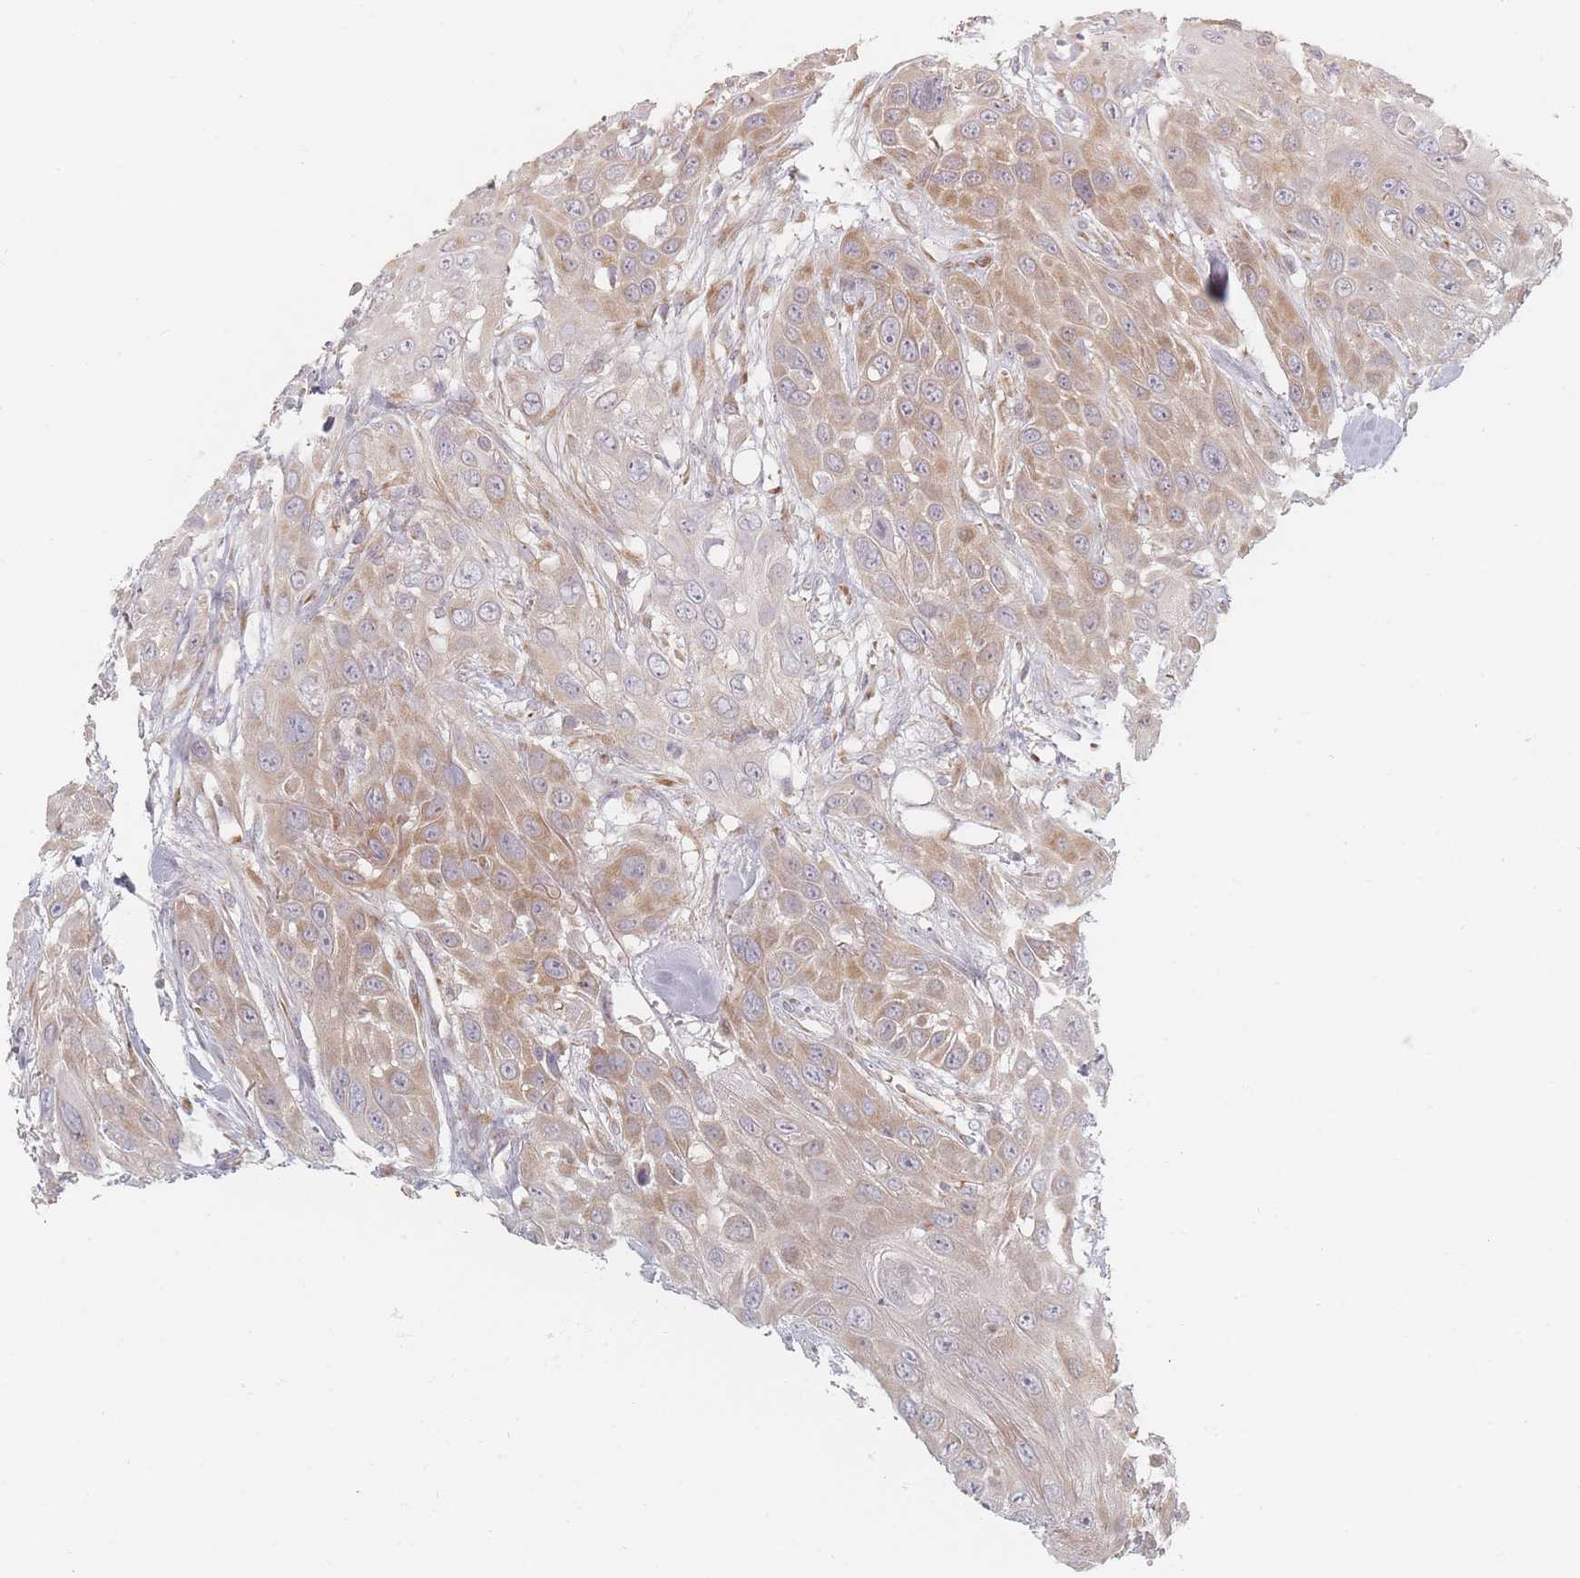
{"staining": {"intensity": "moderate", "quantity": ">75%", "location": "cytoplasmic/membranous"}, "tissue": "head and neck cancer", "cell_type": "Tumor cells", "image_type": "cancer", "snomed": [{"axis": "morphology", "description": "Squamous cell carcinoma, NOS"}, {"axis": "topography", "description": "Head-Neck"}], "caption": "Immunohistochemistry micrograph of neoplastic tissue: squamous cell carcinoma (head and neck) stained using immunohistochemistry (IHC) demonstrates medium levels of moderate protein expression localized specifically in the cytoplasmic/membranous of tumor cells, appearing as a cytoplasmic/membranous brown color.", "gene": "ZKSCAN7", "patient": {"sex": "male", "age": 81}}